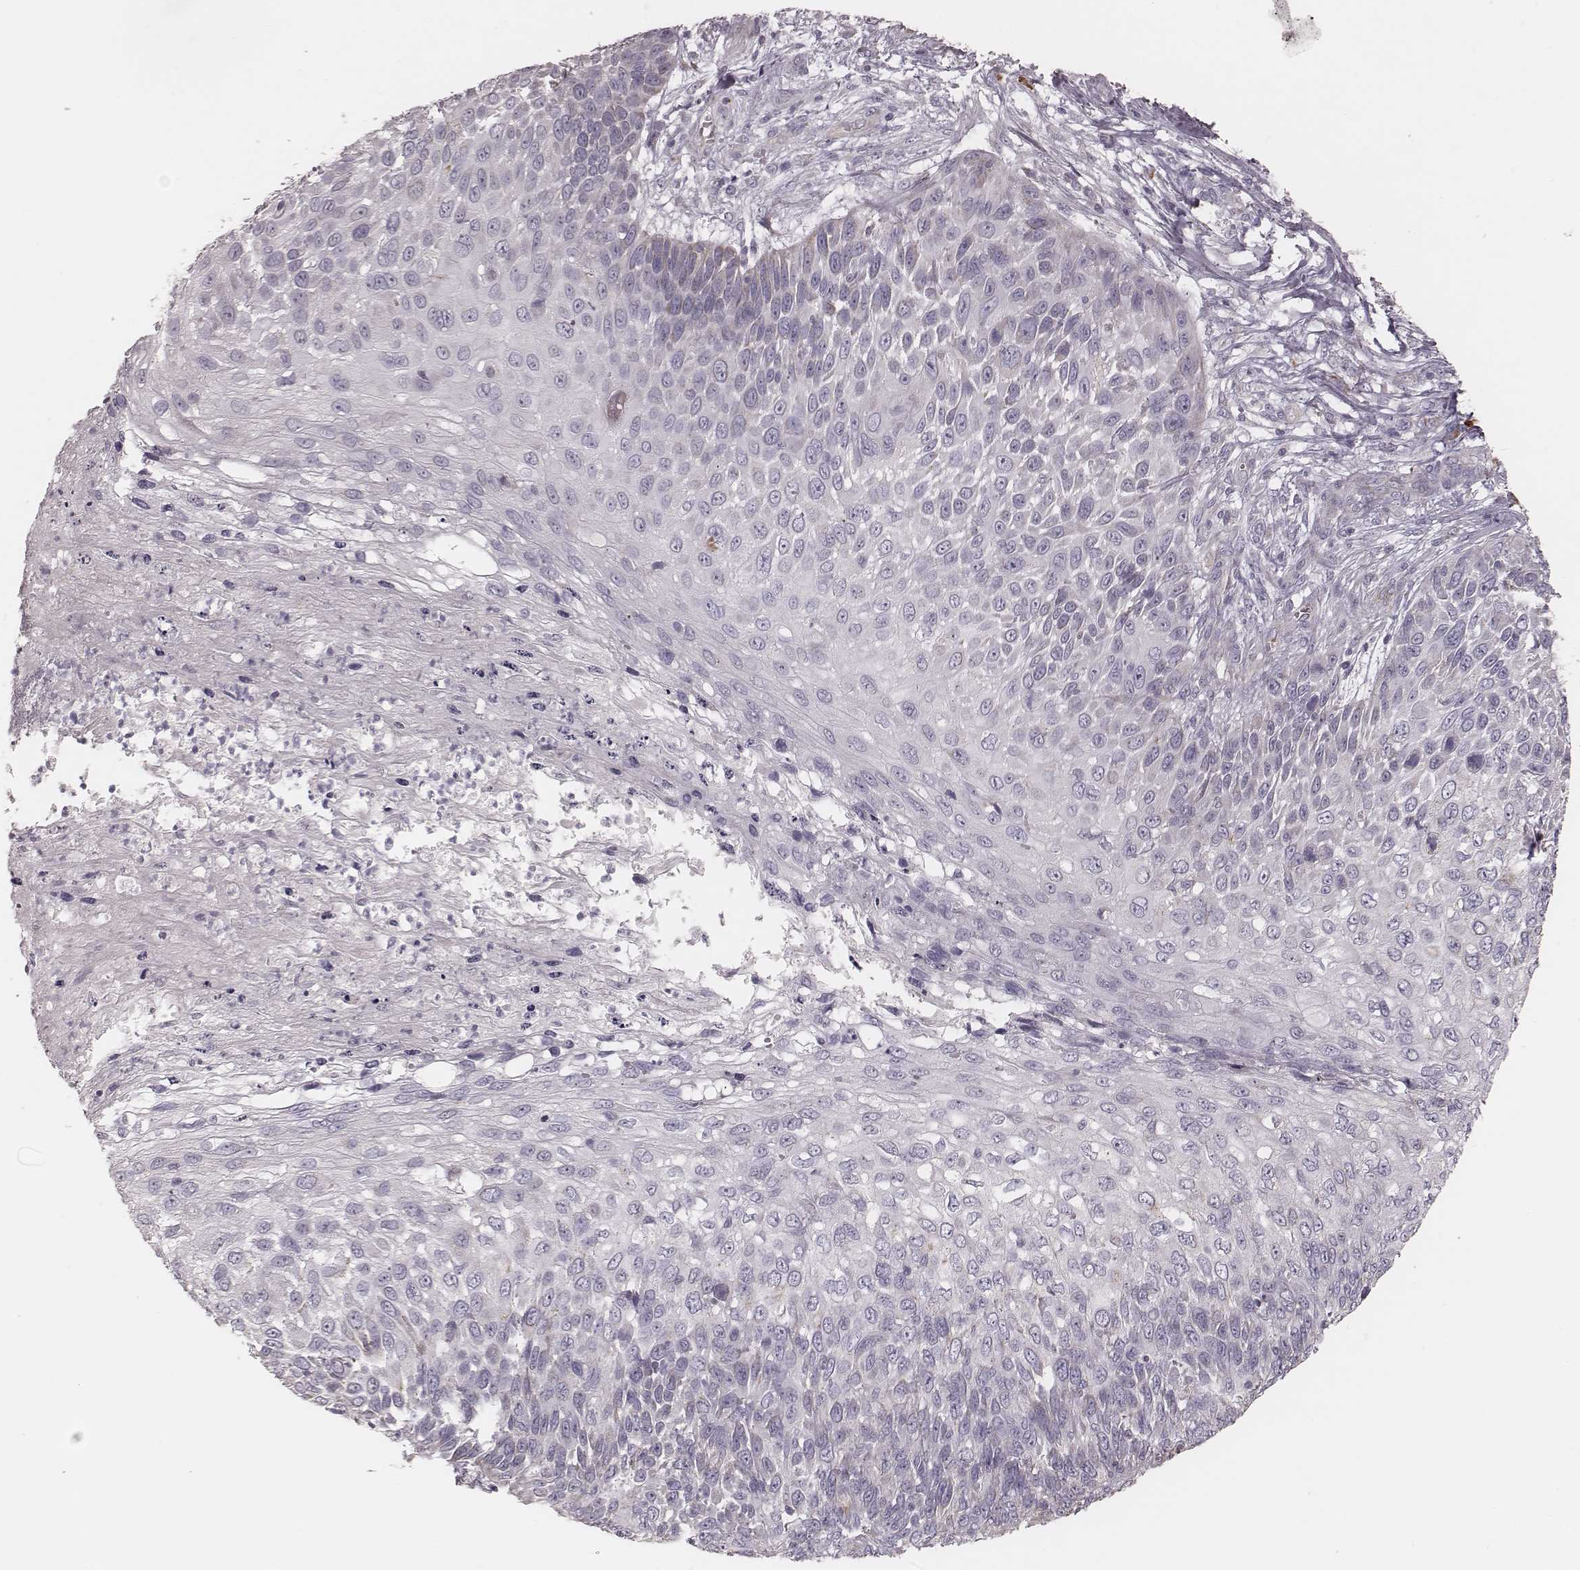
{"staining": {"intensity": "negative", "quantity": "none", "location": "none"}, "tissue": "skin cancer", "cell_type": "Tumor cells", "image_type": "cancer", "snomed": [{"axis": "morphology", "description": "Squamous cell carcinoma, NOS"}, {"axis": "topography", "description": "Skin"}], "caption": "Squamous cell carcinoma (skin) stained for a protein using immunohistochemistry reveals no positivity tumor cells.", "gene": "KIF5C", "patient": {"sex": "male", "age": 92}}